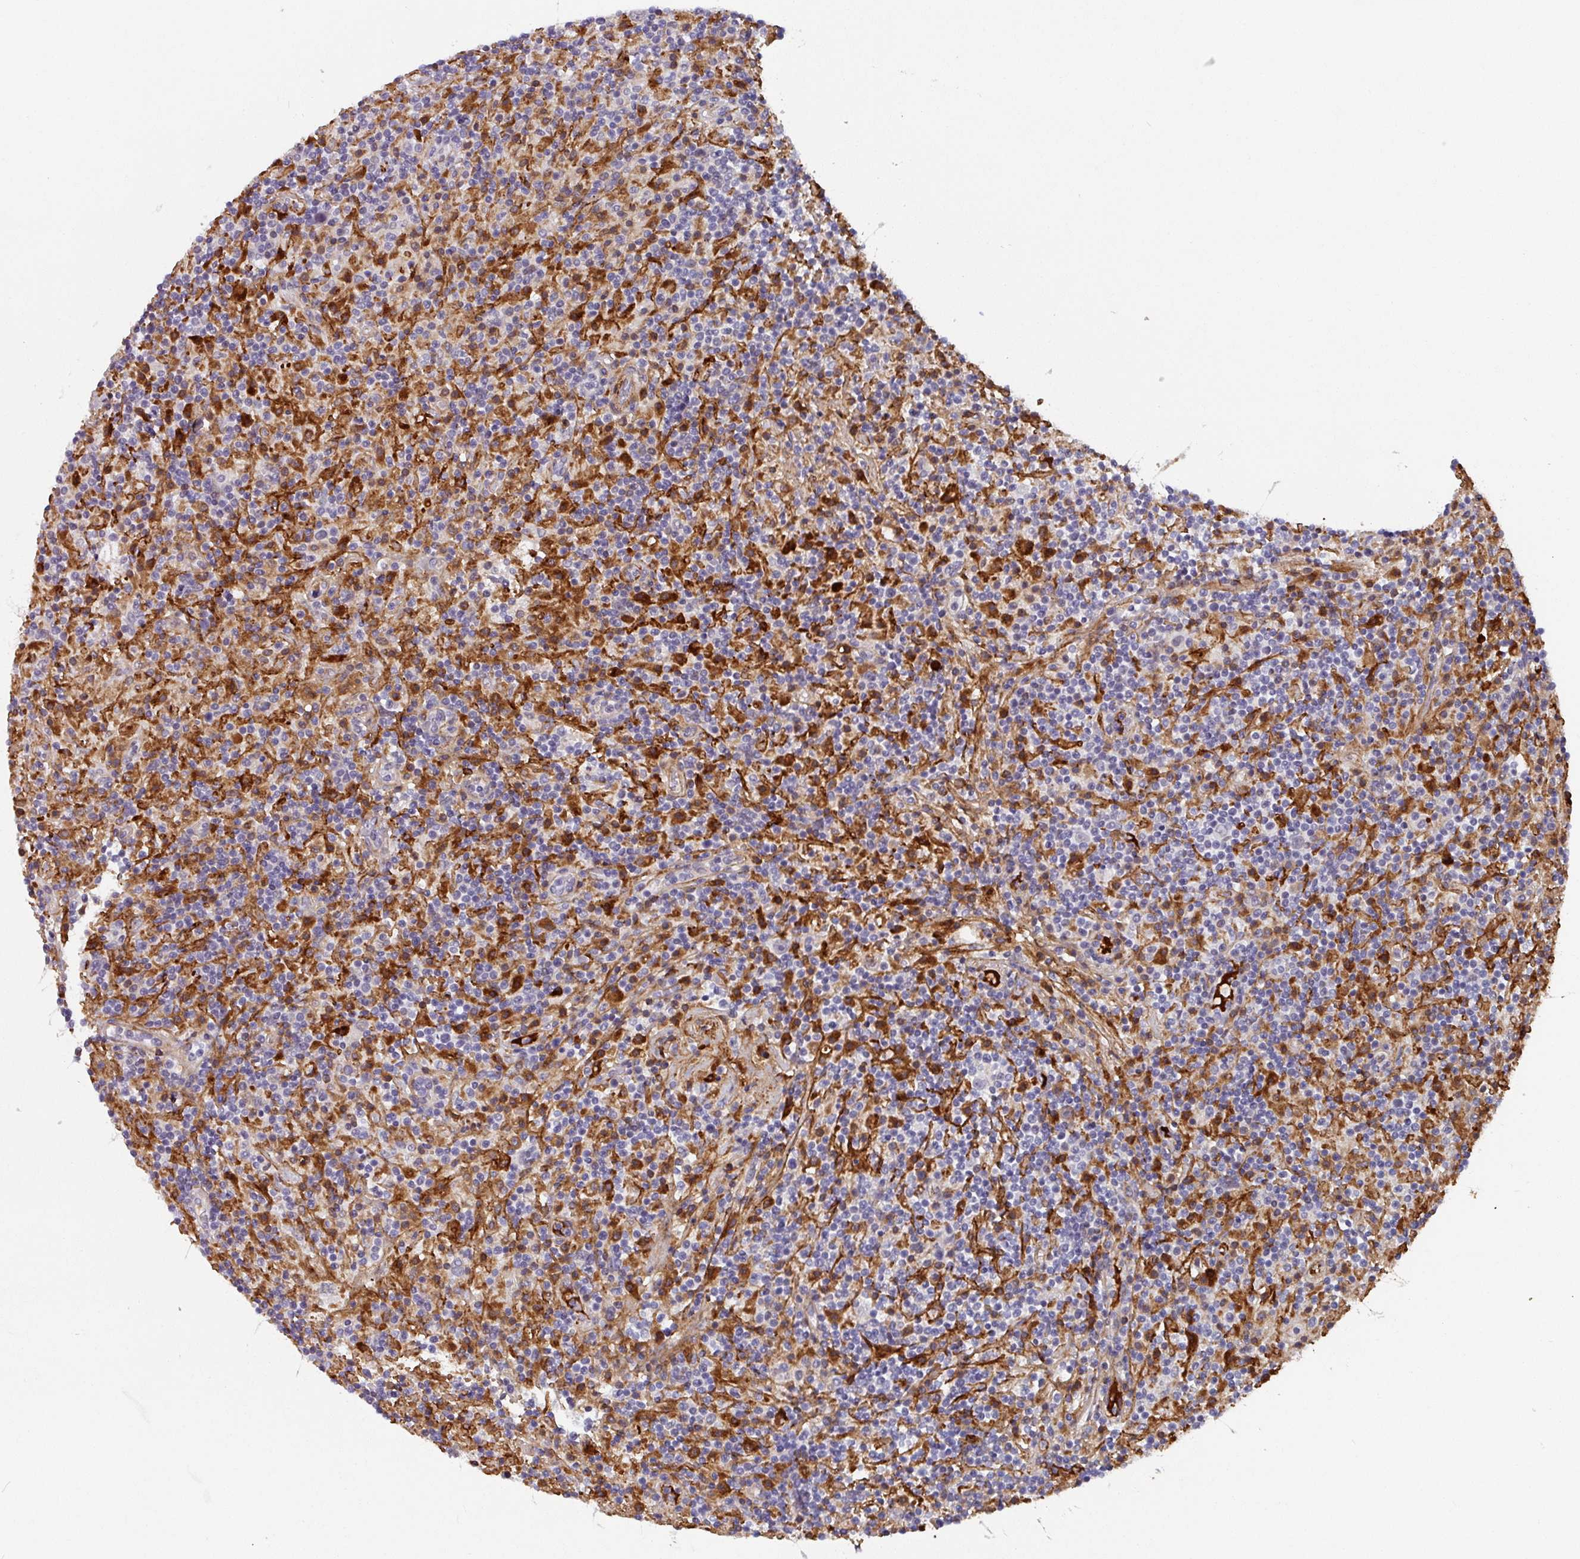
{"staining": {"intensity": "negative", "quantity": "none", "location": "none"}, "tissue": "lymphoma", "cell_type": "Tumor cells", "image_type": "cancer", "snomed": [{"axis": "morphology", "description": "Hodgkin's disease, NOS"}, {"axis": "topography", "description": "Lymph node"}], "caption": "Immunohistochemistry micrograph of neoplastic tissue: Hodgkin's disease stained with DAB displays no significant protein staining in tumor cells.", "gene": "C1QB", "patient": {"sex": "male", "age": 70}}